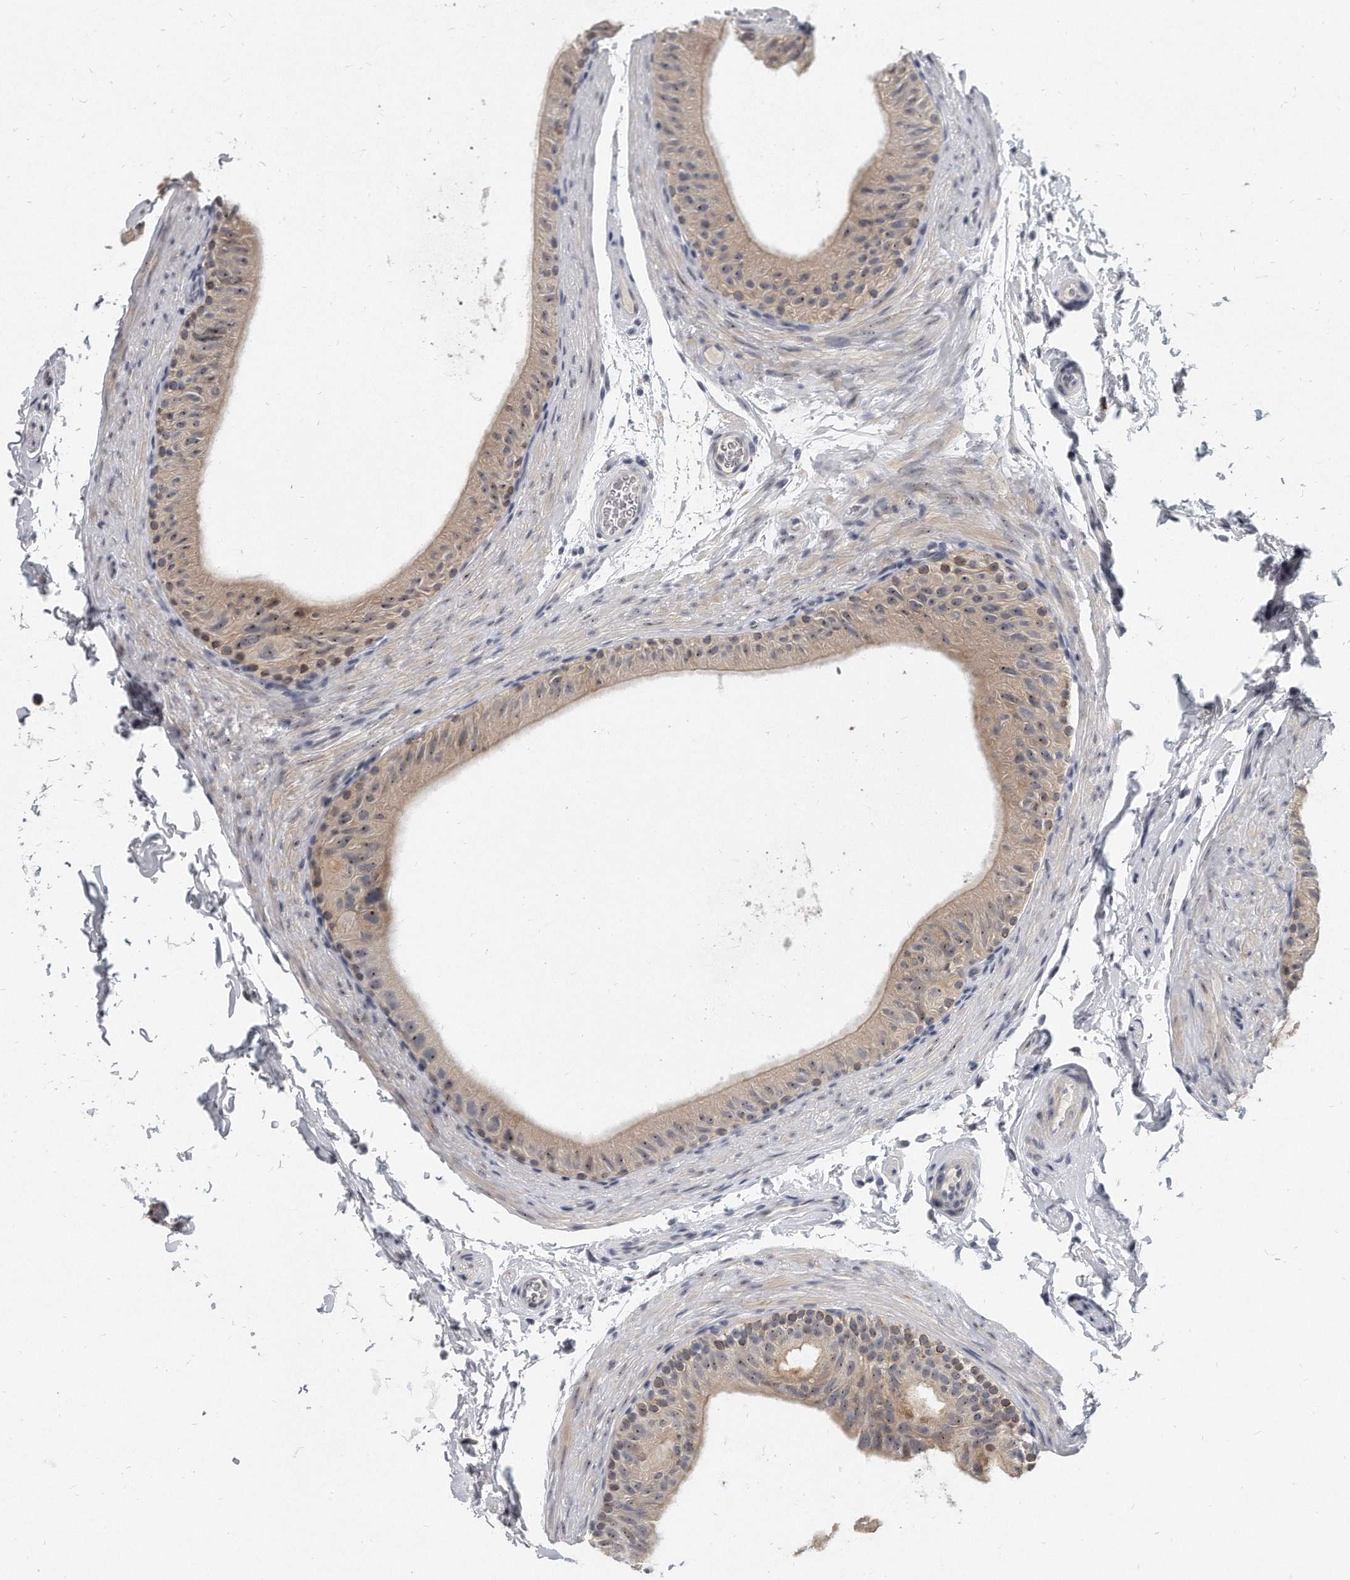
{"staining": {"intensity": "weak", "quantity": "25%-75%", "location": "nuclear"}, "tissue": "epididymis", "cell_type": "Glandular cells", "image_type": "normal", "snomed": [{"axis": "morphology", "description": "Normal tissue, NOS"}, {"axis": "topography", "description": "Epididymis"}], "caption": "IHC (DAB (3,3'-diaminobenzidine)) staining of benign epididymis shows weak nuclear protein positivity in approximately 25%-75% of glandular cells. (Stains: DAB (3,3'-diaminobenzidine) in brown, nuclei in blue, Microscopy: brightfield microscopy at high magnification).", "gene": "TFCP2L1", "patient": {"sex": "male", "age": 49}}